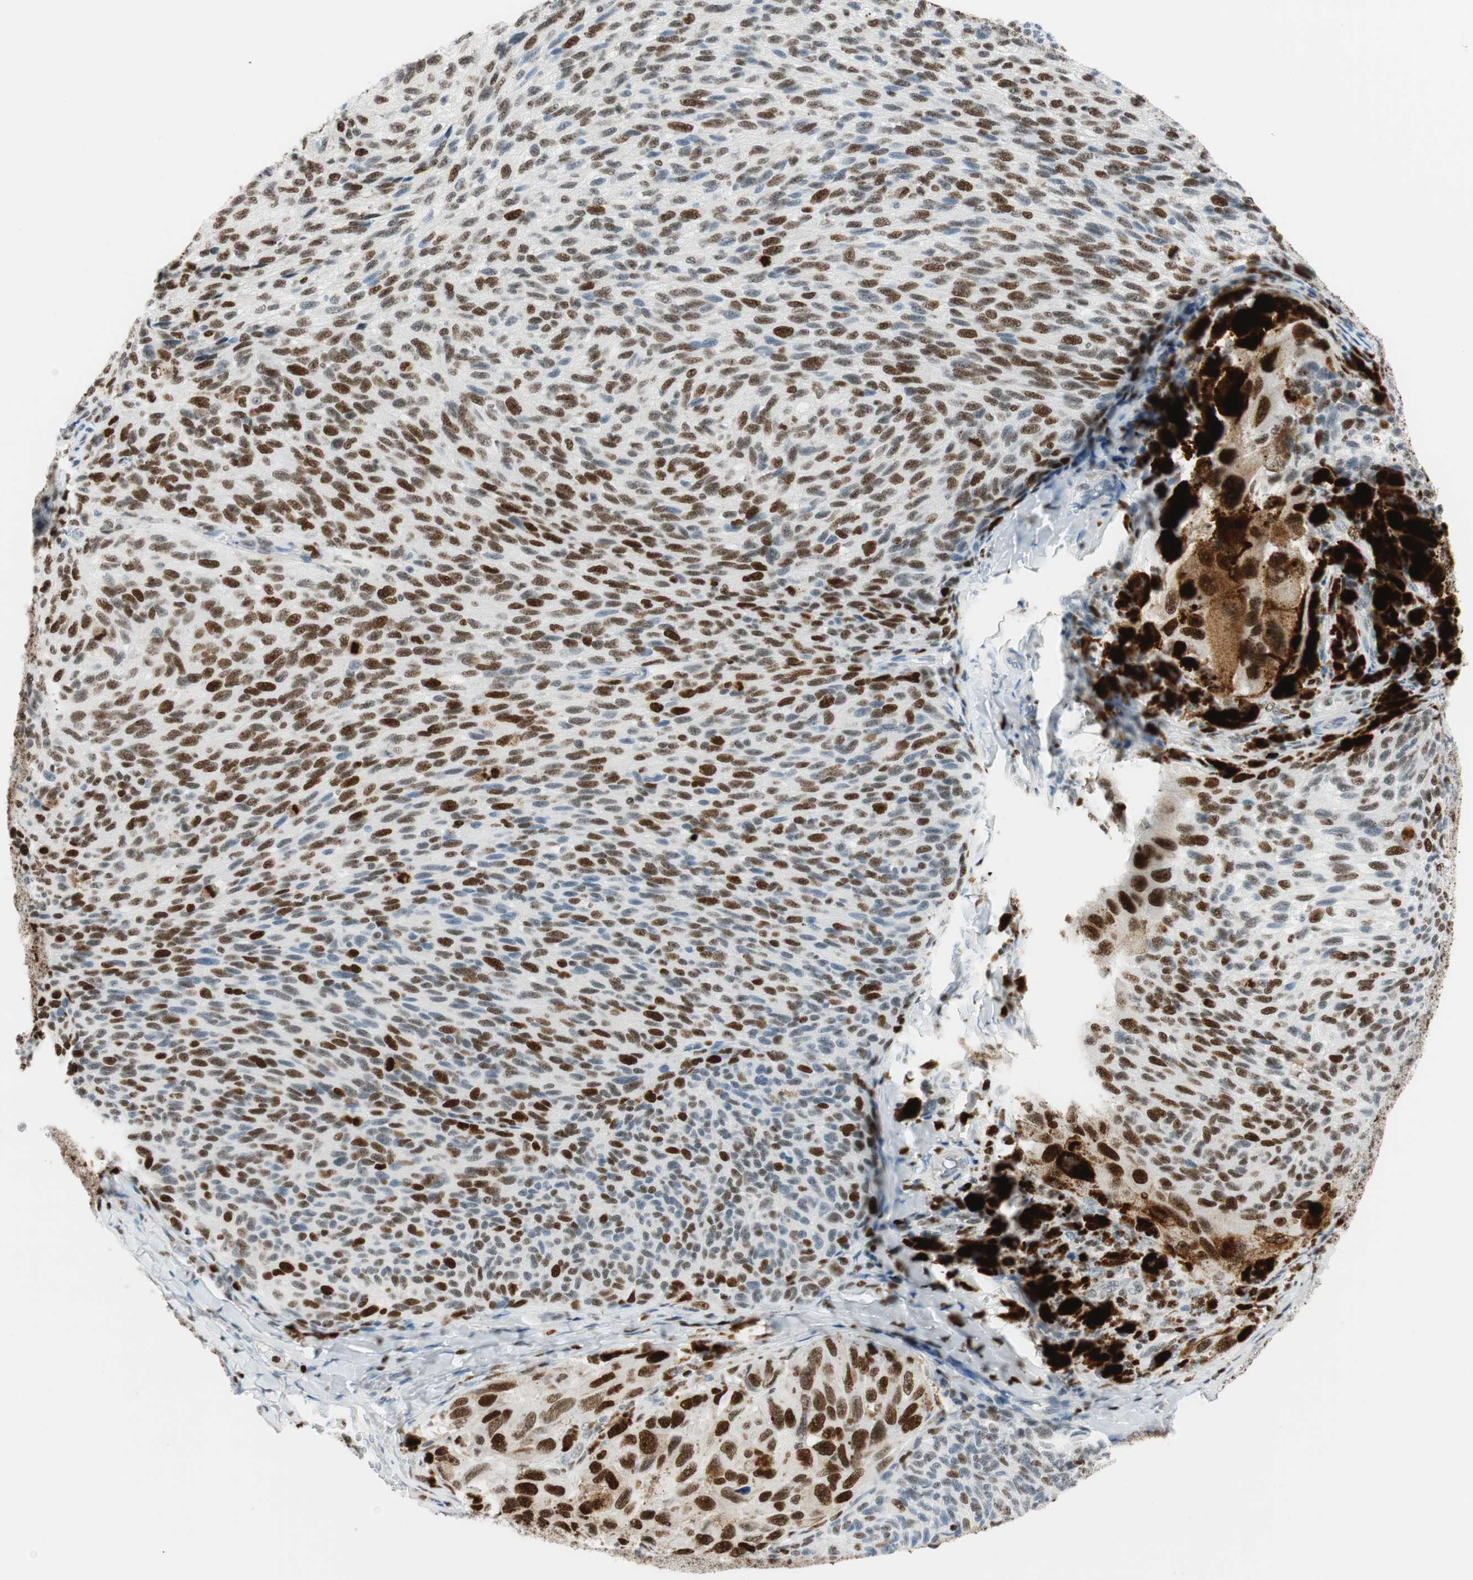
{"staining": {"intensity": "strong", "quantity": "25%-75%", "location": "nuclear"}, "tissue": "melanoma", "cell_type": "Tumor cells", "image_type": "cancer", "snomed": [{"axis": "morphology", "description": "Malignant melanoma, NOS"}, {"axis": "topography", "description": "Skin"}], "caption": "Tumor cells exhibit high levels of strong nuclear staining in approximately 25%-75% of cells in malignant melanoma.", "gene": "EZH2", "patient": {"sex": "female", "age": 73}}